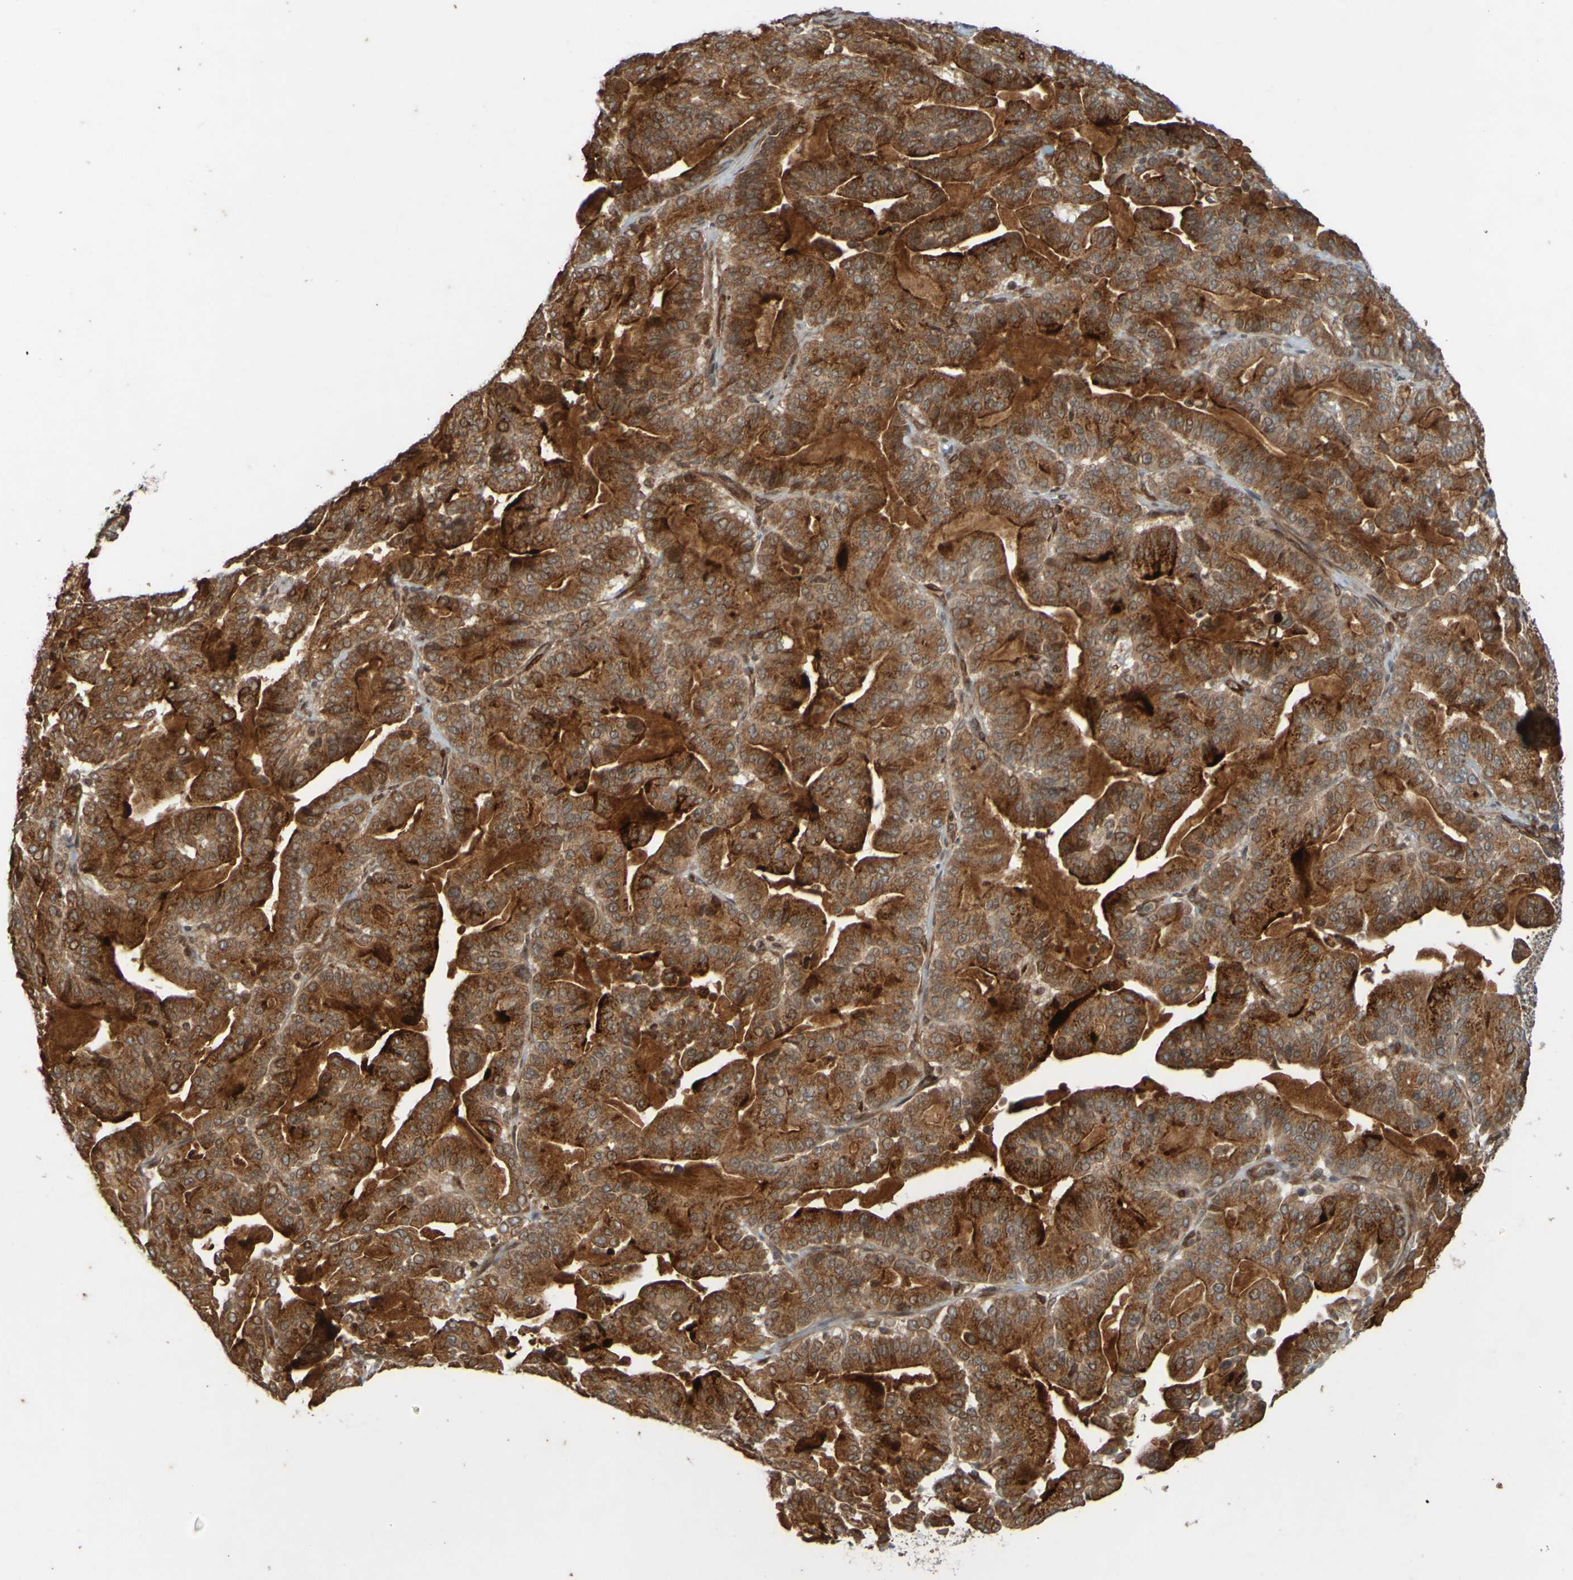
{"staining": {"intensity": "moderate", "quantity": ">75%", "location": "cytoplasmic/membranous"}, "tissue": "pancreatic cancer", "cell_type": "Tumor cells", "image_type": "cancer", "snomed": [{"axis": "morphology", "description": "Adenocarcinoma, NOS"}, {"axis": "topography", "description": "Pancreas"}], "caption": "Immunohistochemical staining of human pancreatic cancer exhibits medium levels of moderate cytoplasmic/membranous protein staining in about >75% of tumor cells.", "gene": "GUCY1A1", "patient": {"sex": "male", "age": 63}}